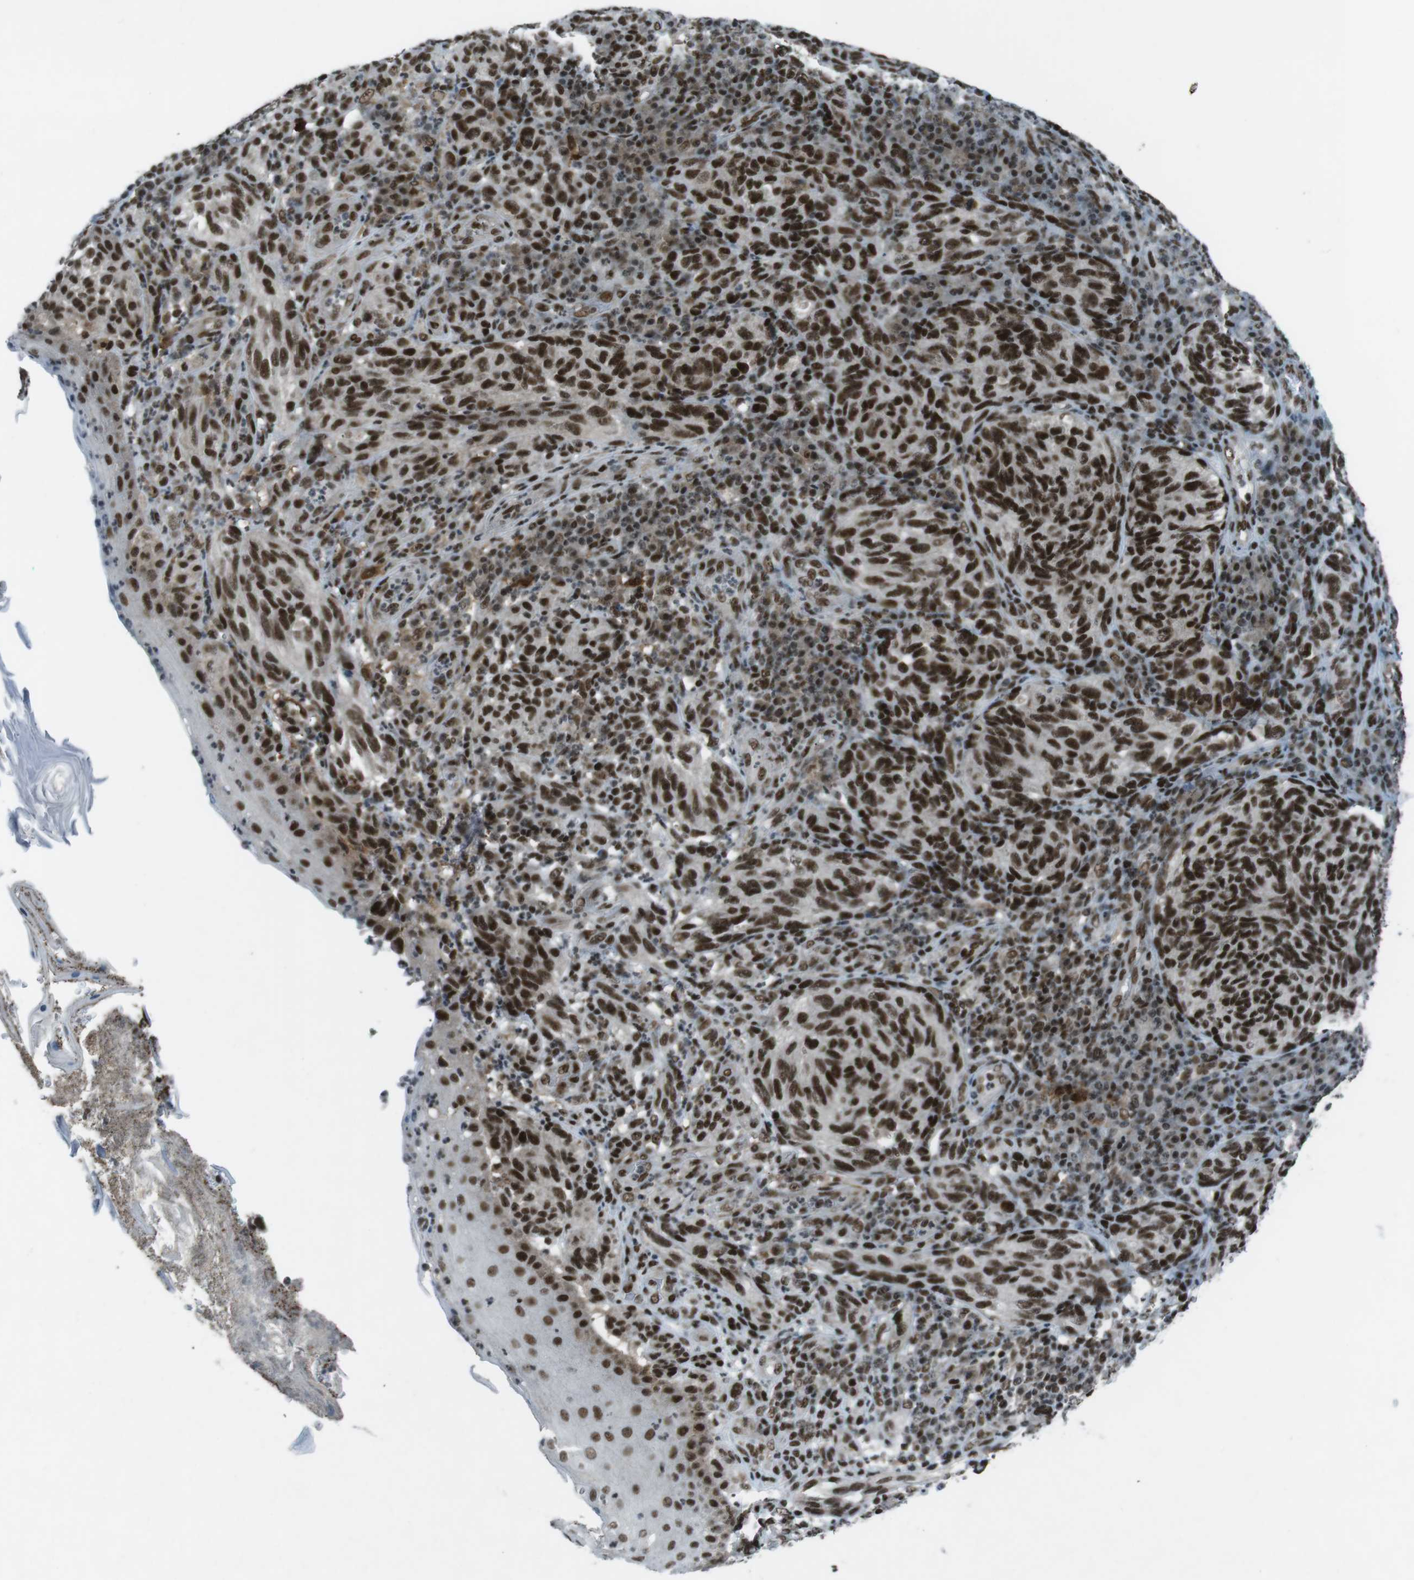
{"staining": {"intensity": "strong", "quantity": ">75%", "location": "nuclear"}, "tissue": "melanoma", "cell_type": "Tumor cells", "image_type": "cancer", "snomed": [{"axis": "morphology", "description": "Malignant melanoma, NOS"}, {"axis": "topography", "description": "Skin"}], "caption": "Immunohistochemical staining of human malignant melanoma exhibits high levels of strong nuclear protein staining in approximately >75% of tumor cells.", "gene": "TAF1", "patient": {"sex": "female", "age": 73}}